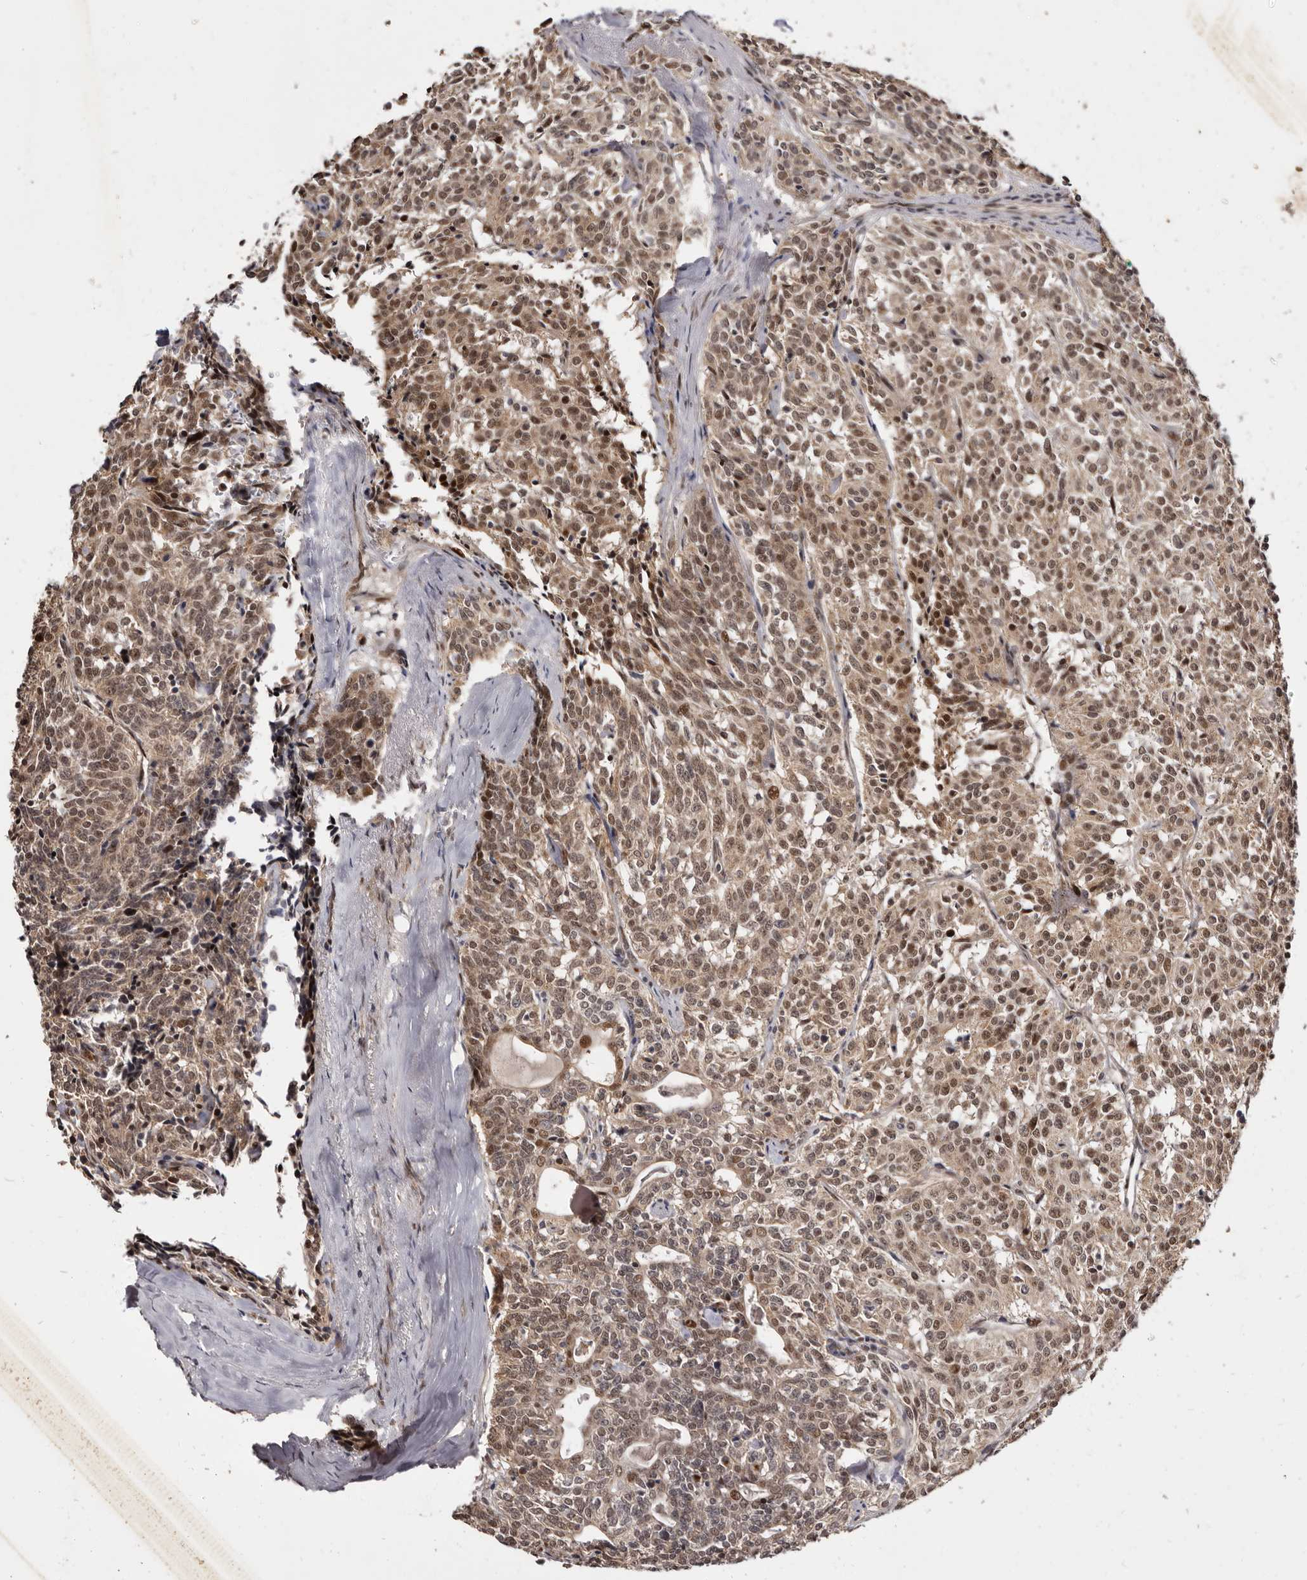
{"staining": {"intensity": "moderate", "quantity": ">75%", "location": "cytoplasmic/membranous,nuclear"}, "tissue": "carcinoid", "cell_type": "Tumor cells", "image_type": "cancer", "snomed": [{"axis": "morphology", "description": "Carcinoid, malignant, NOS"}, {"axis": "topography", "description": "Lung"}], "caption": "Approximately >75% of tumor cells in human carcinoid display moderate cytoplasmic/membranous and nuclear protein staining as visualized by brown immunohistochemical staining.", "gene": "ZNF326", "patient": {"sex": "female", "age": 46}}